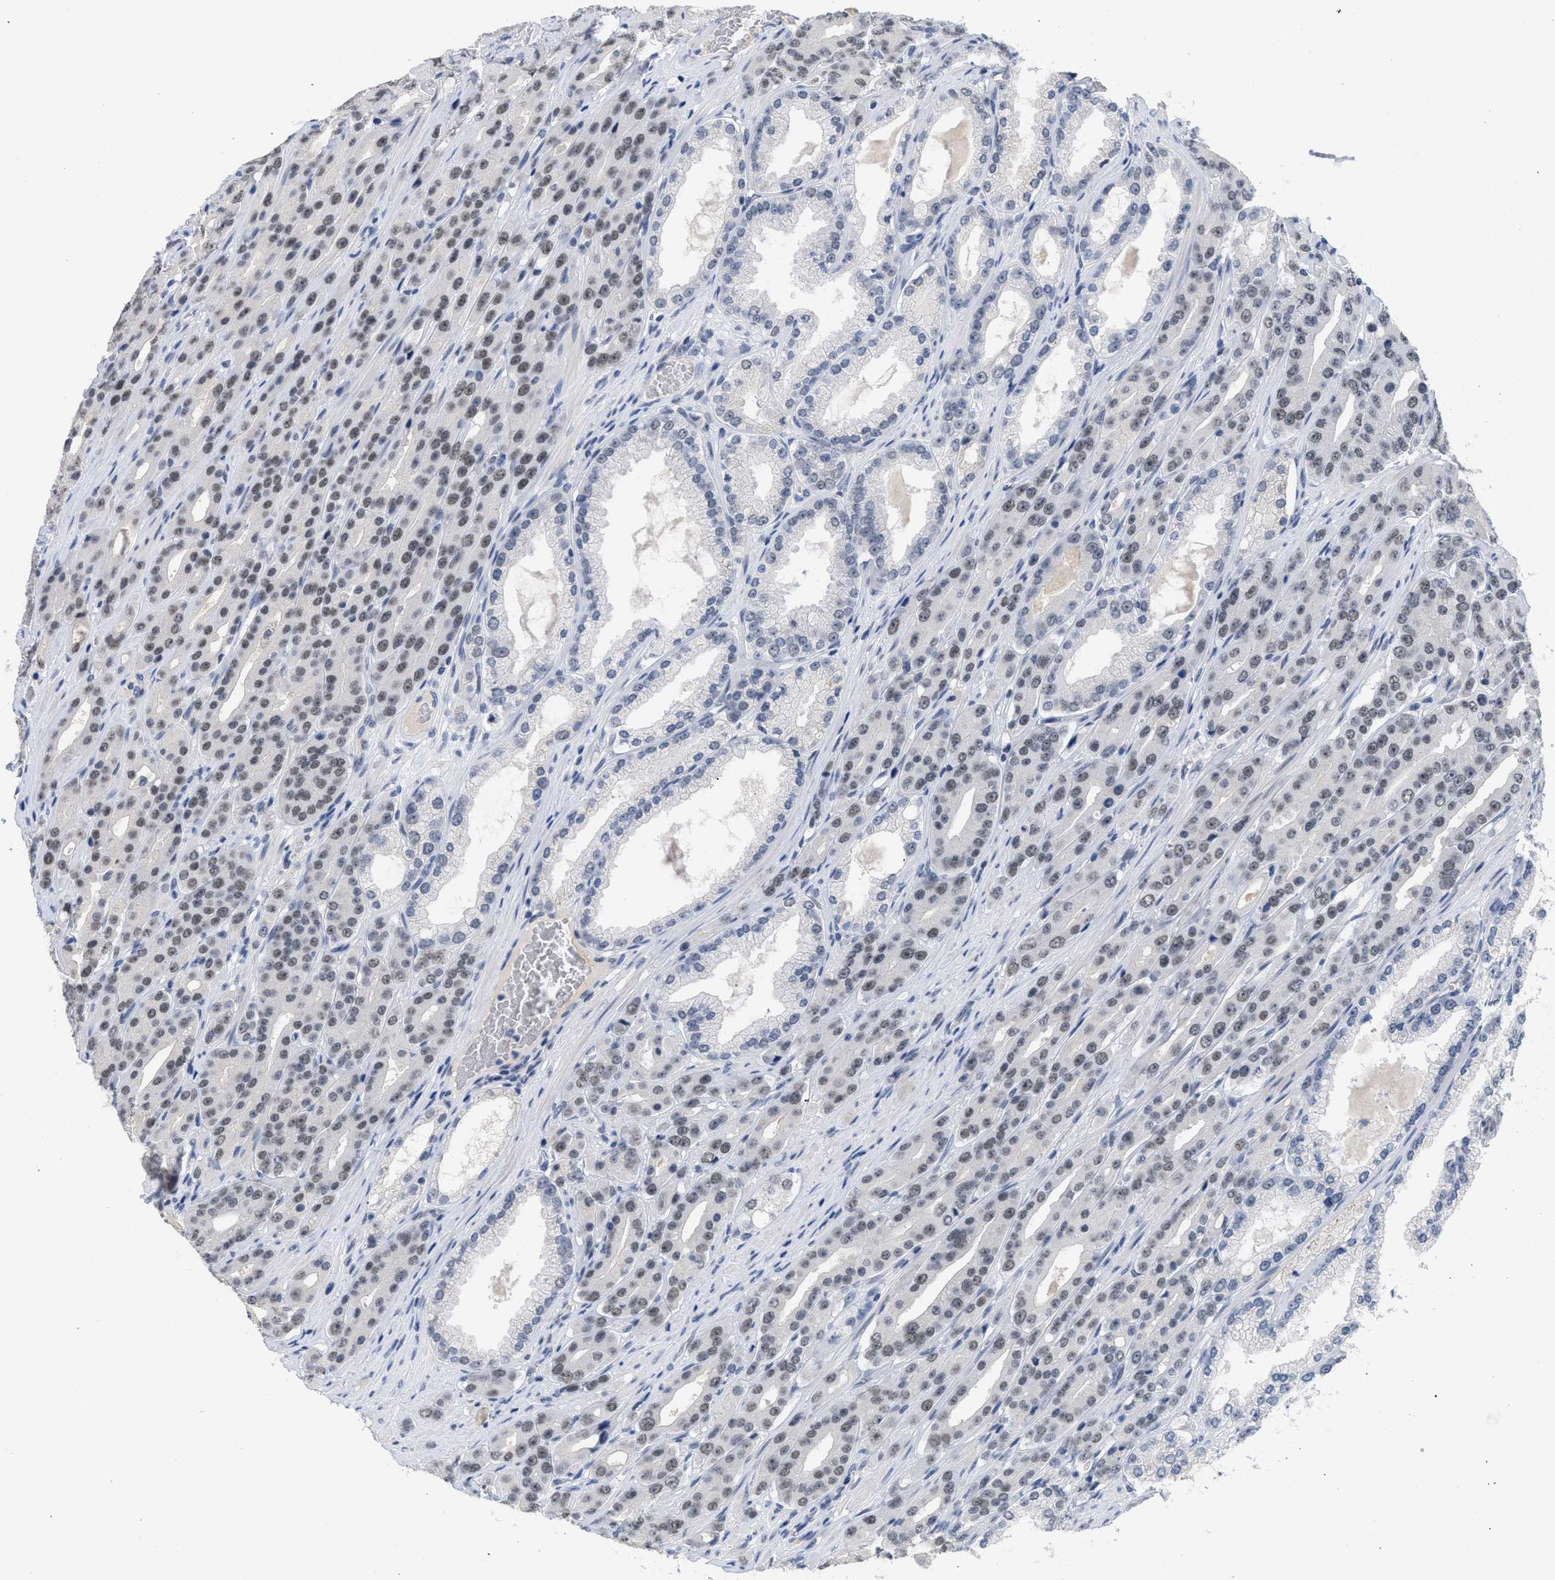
{"staining": {"intensity": "weak", "quantity": ">75%", "location": "nuclear"}, "tissue": "prostate cancer", "cell_type": "Tumor cells", "image_type": "cancer", "snomed": [{"axis": "morphology", "description": "Adenocarcinoma, High grade"}, {"axis": "topography", "description": "Prostate"}], "caption": "An image of human prostate cancer (high-grade adenocarcinoma) stained for a protein displays weak nuclear brown staining in tumor cells.", "gene": "GGNBP2", "patient": {"sex": "male", "age": 71}}